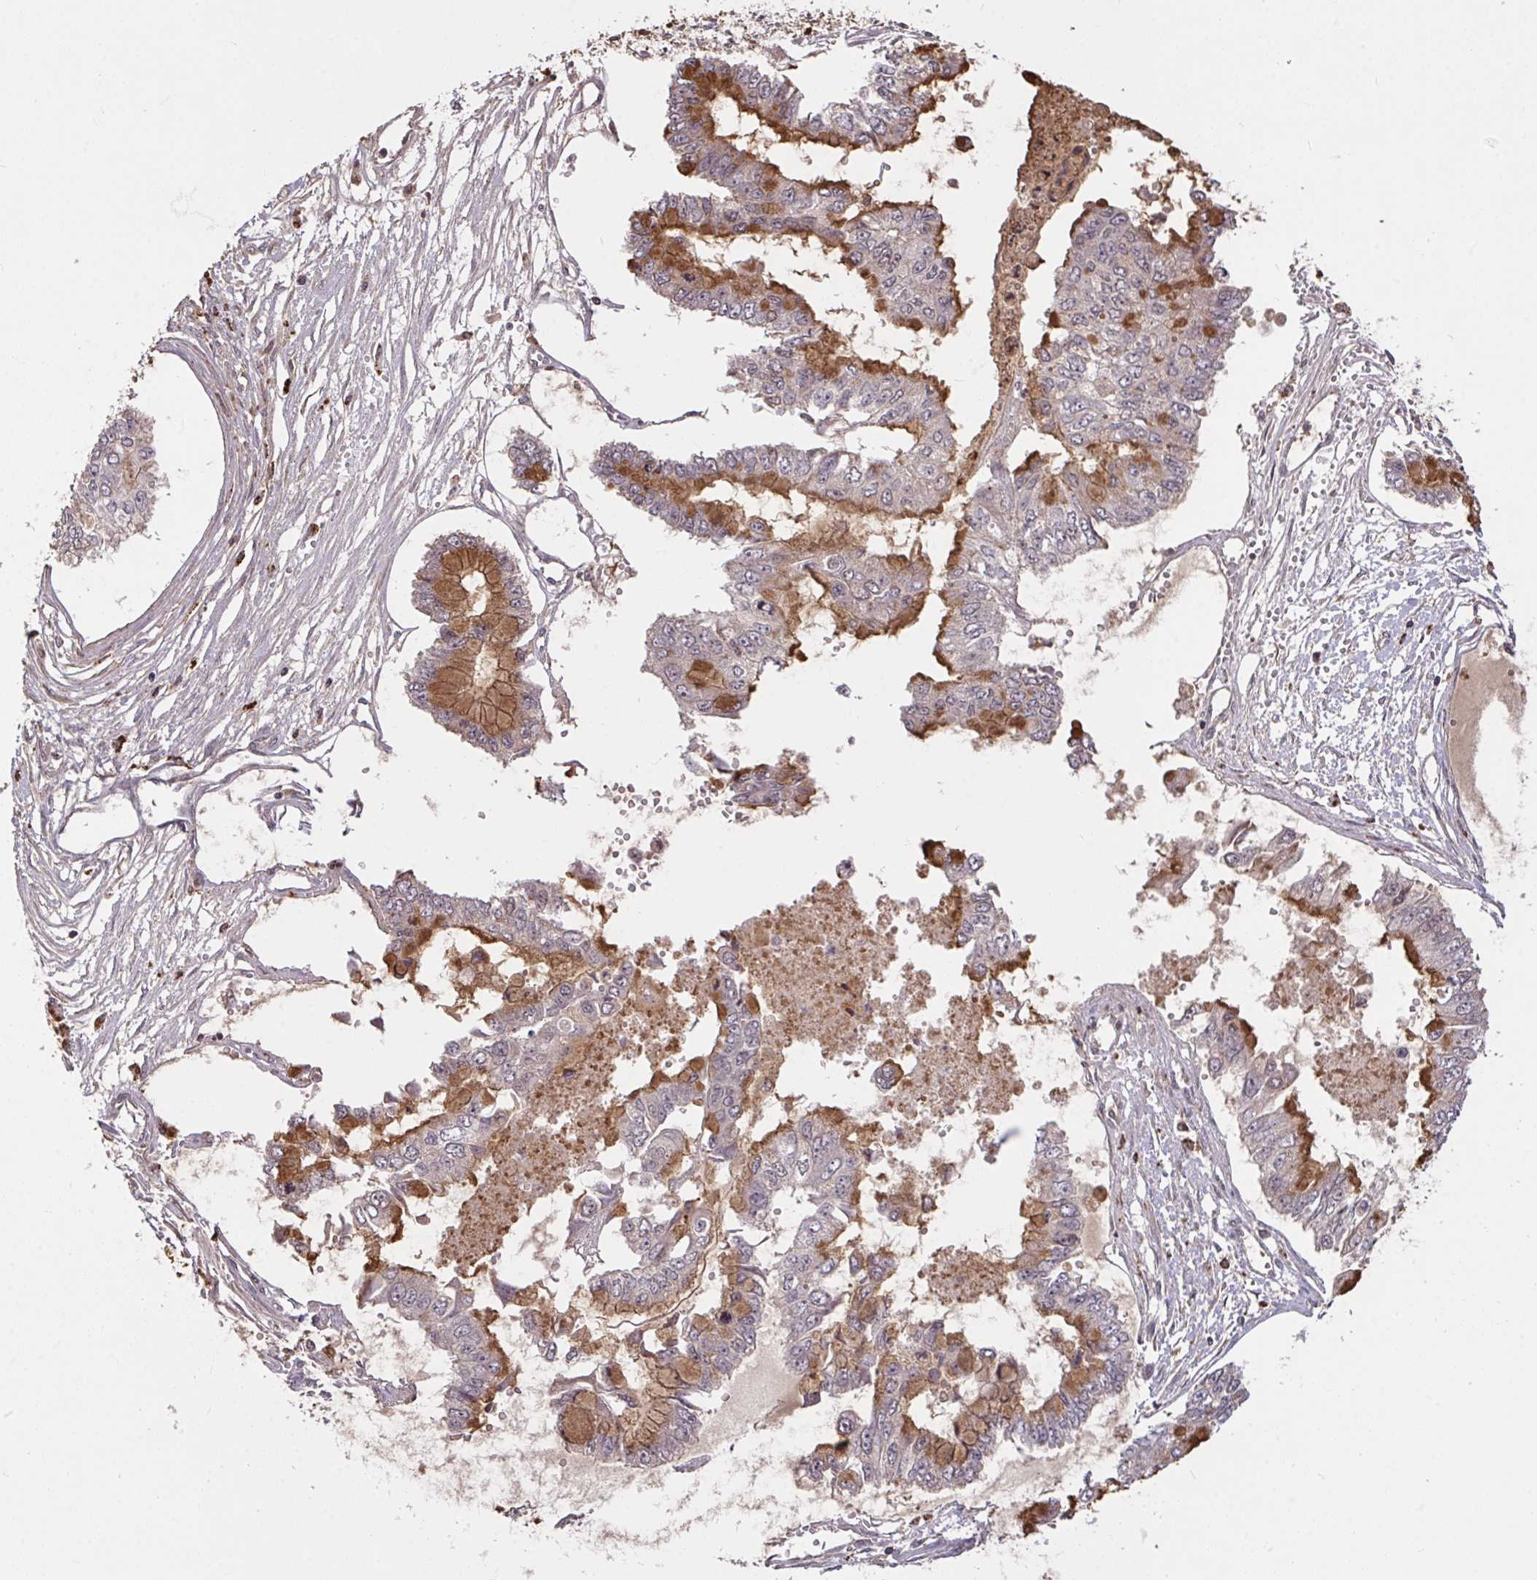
{"staining": {"intensity": "moderate", "quantity": "25%-75%", "location": "cytoplasmic/membranous"}, "tissue": "ovarian cancer", "cell_type": "Tumor cells", "image_type": "cancer", "snomed": [{"axis": "morphology", "description": "Cystadenocarcinoma, mucinous, NOS"}, {"axis": "topography", "description": "Ovary"}], "caption": "Ovarian mucinous cystadenocarcinoma stained with immunohistochemistry displays moderate cytoplasmic/membranous staining in about 25%-75% of tumor cells. The protein of interest is shown in brown color, while the nuclei are stained blue.", "gene": "FCER1A", "patient": {"sex": "female", "age": 72}}